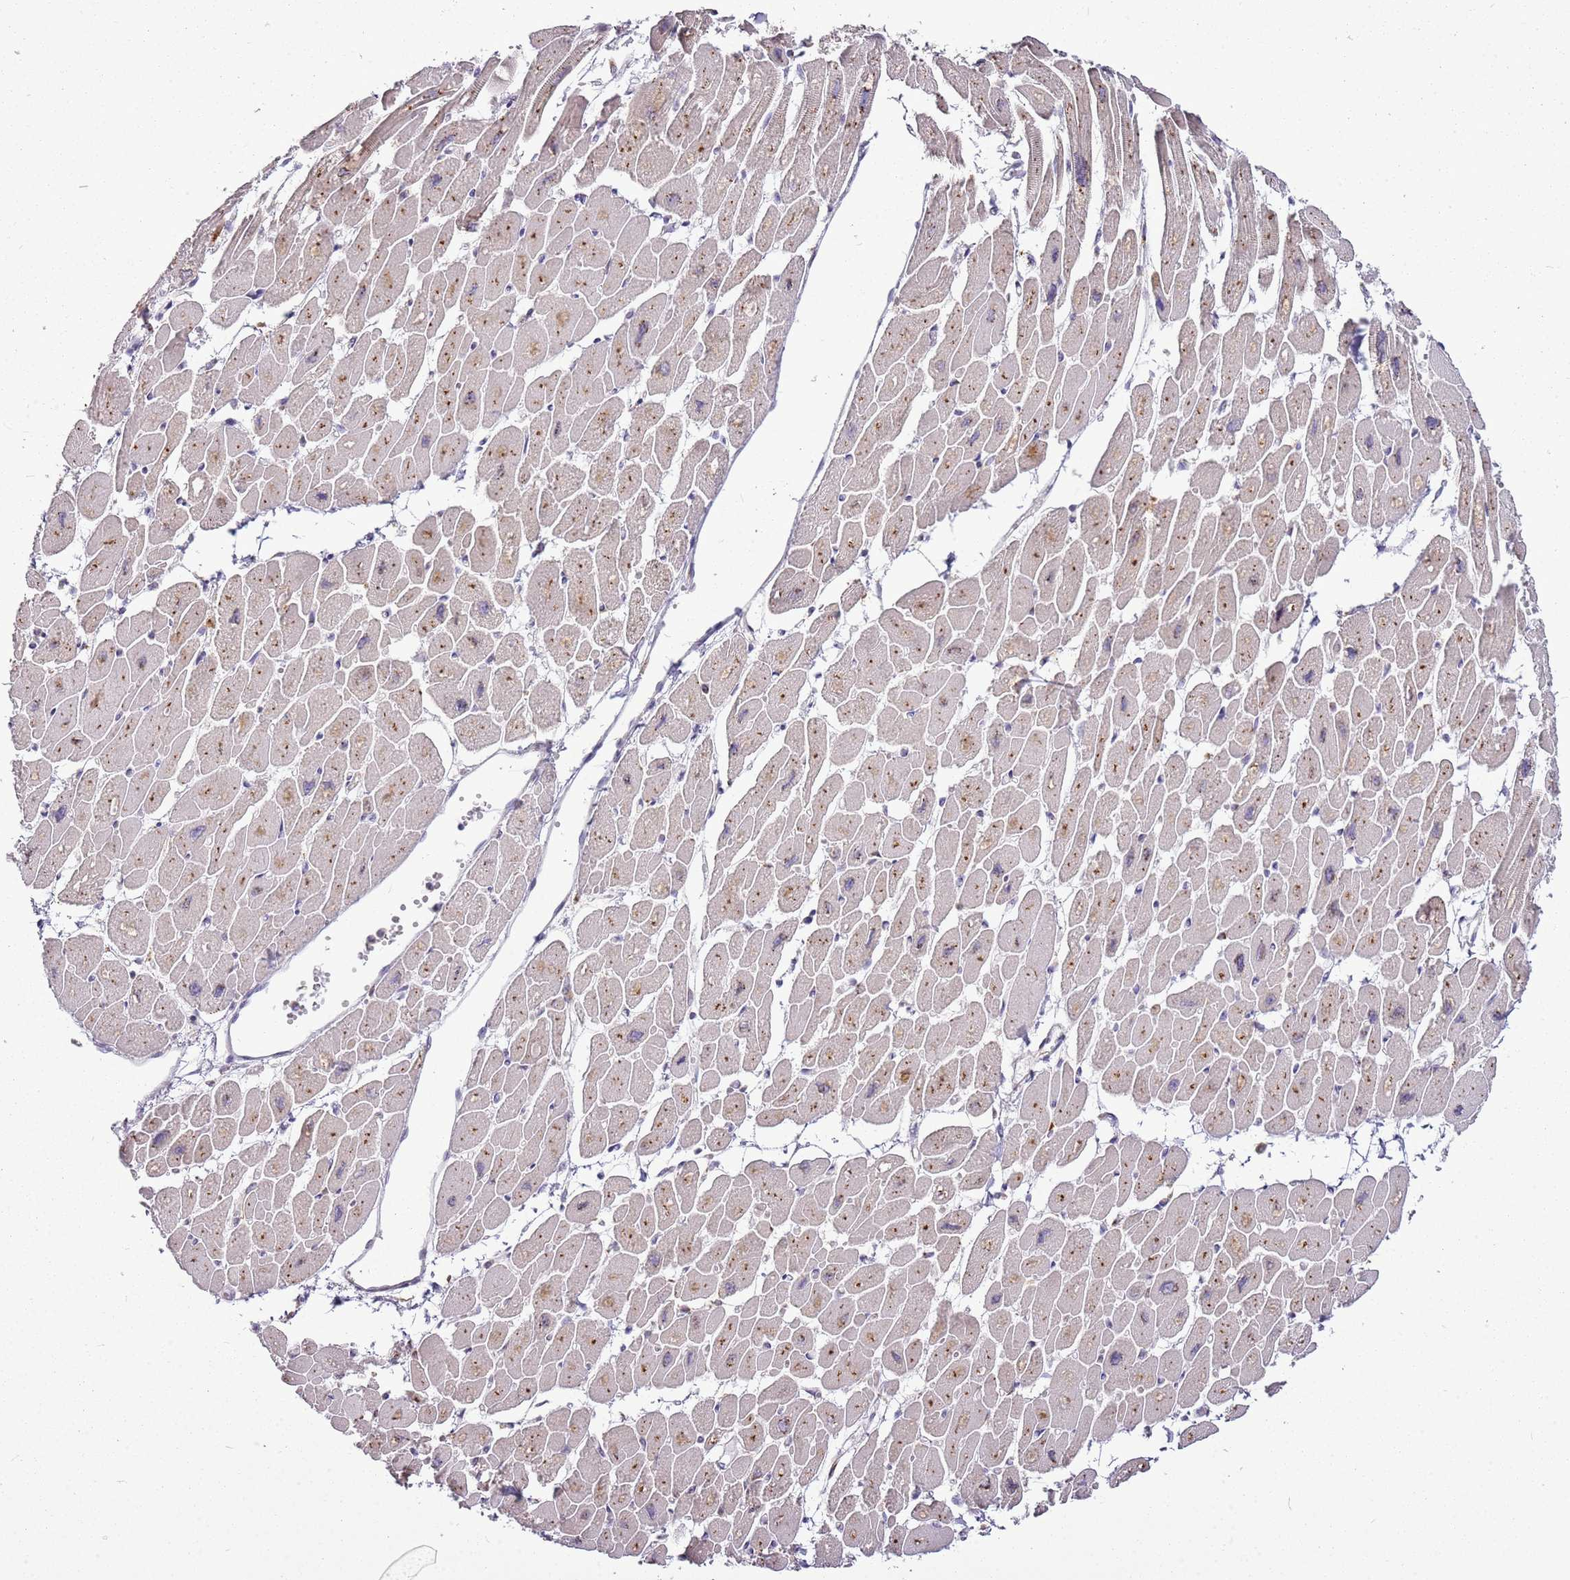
{"staining": {"intensity": "weak", "quantity": "25%-75%", "location": "cytoplasmic/membranous"}, "tissue": "heart muscle", "cell_type": "Cardiomyocytes", "image_type": "normal", "snomed": [{"axis": "morphology", "description": "Normal tissue, NOS"}, {"axis": "topography", "description": "Heart"}], "caption": "Protein staining of normal heart muscle exhibits weak cytoplasmic/membranous positivity in about 25%-75% of cardiomyocytes. Ihc stains the protein of interest in brown and the nuclei are stained blue.", "gene": "TMED10", "patient": {"sex": "female", "age": 54}}